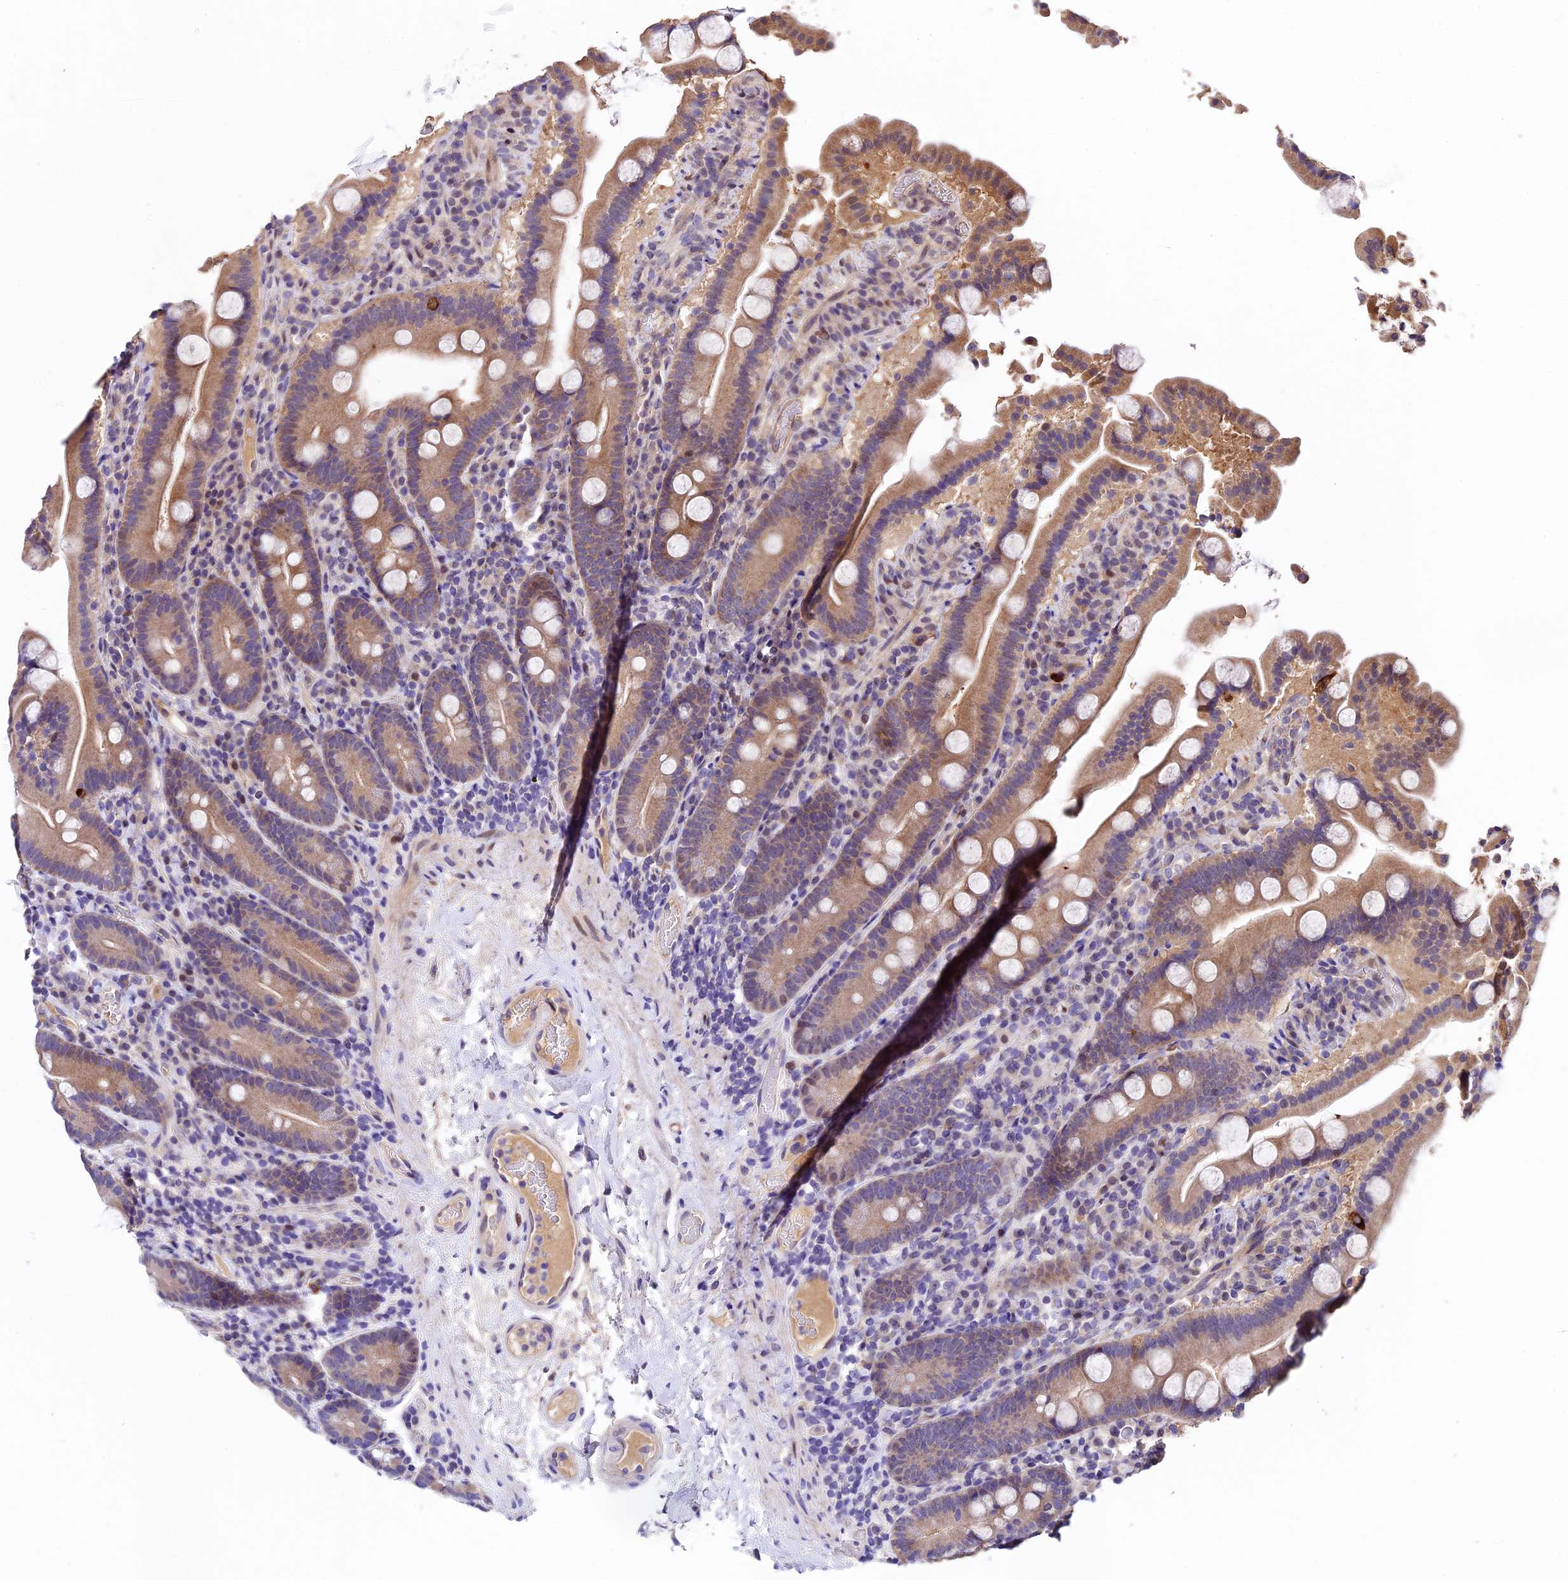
{"staining": {"intensity": "weak", "quantity": "25%-75%", "location": "cytoplasmic/membranous"}, "tissue": "duodenum", "cell_type": "Glandular cells", "image_type": "normal", "snomed": [{"axis": "morphology", "description": "Normal tissue, NOS"}, {"axis": "topography", "description": "Duodenum"}], "caption": "A high-resolution image shows immunohistochemistry (IHC) staining of normal duodenum, which reveals weak cytoplasmic/membranous expression in approximately 25%-75% of glandular cells.", "gene": "SBNO2", "patient": {"sex": "male", "age": 55}}